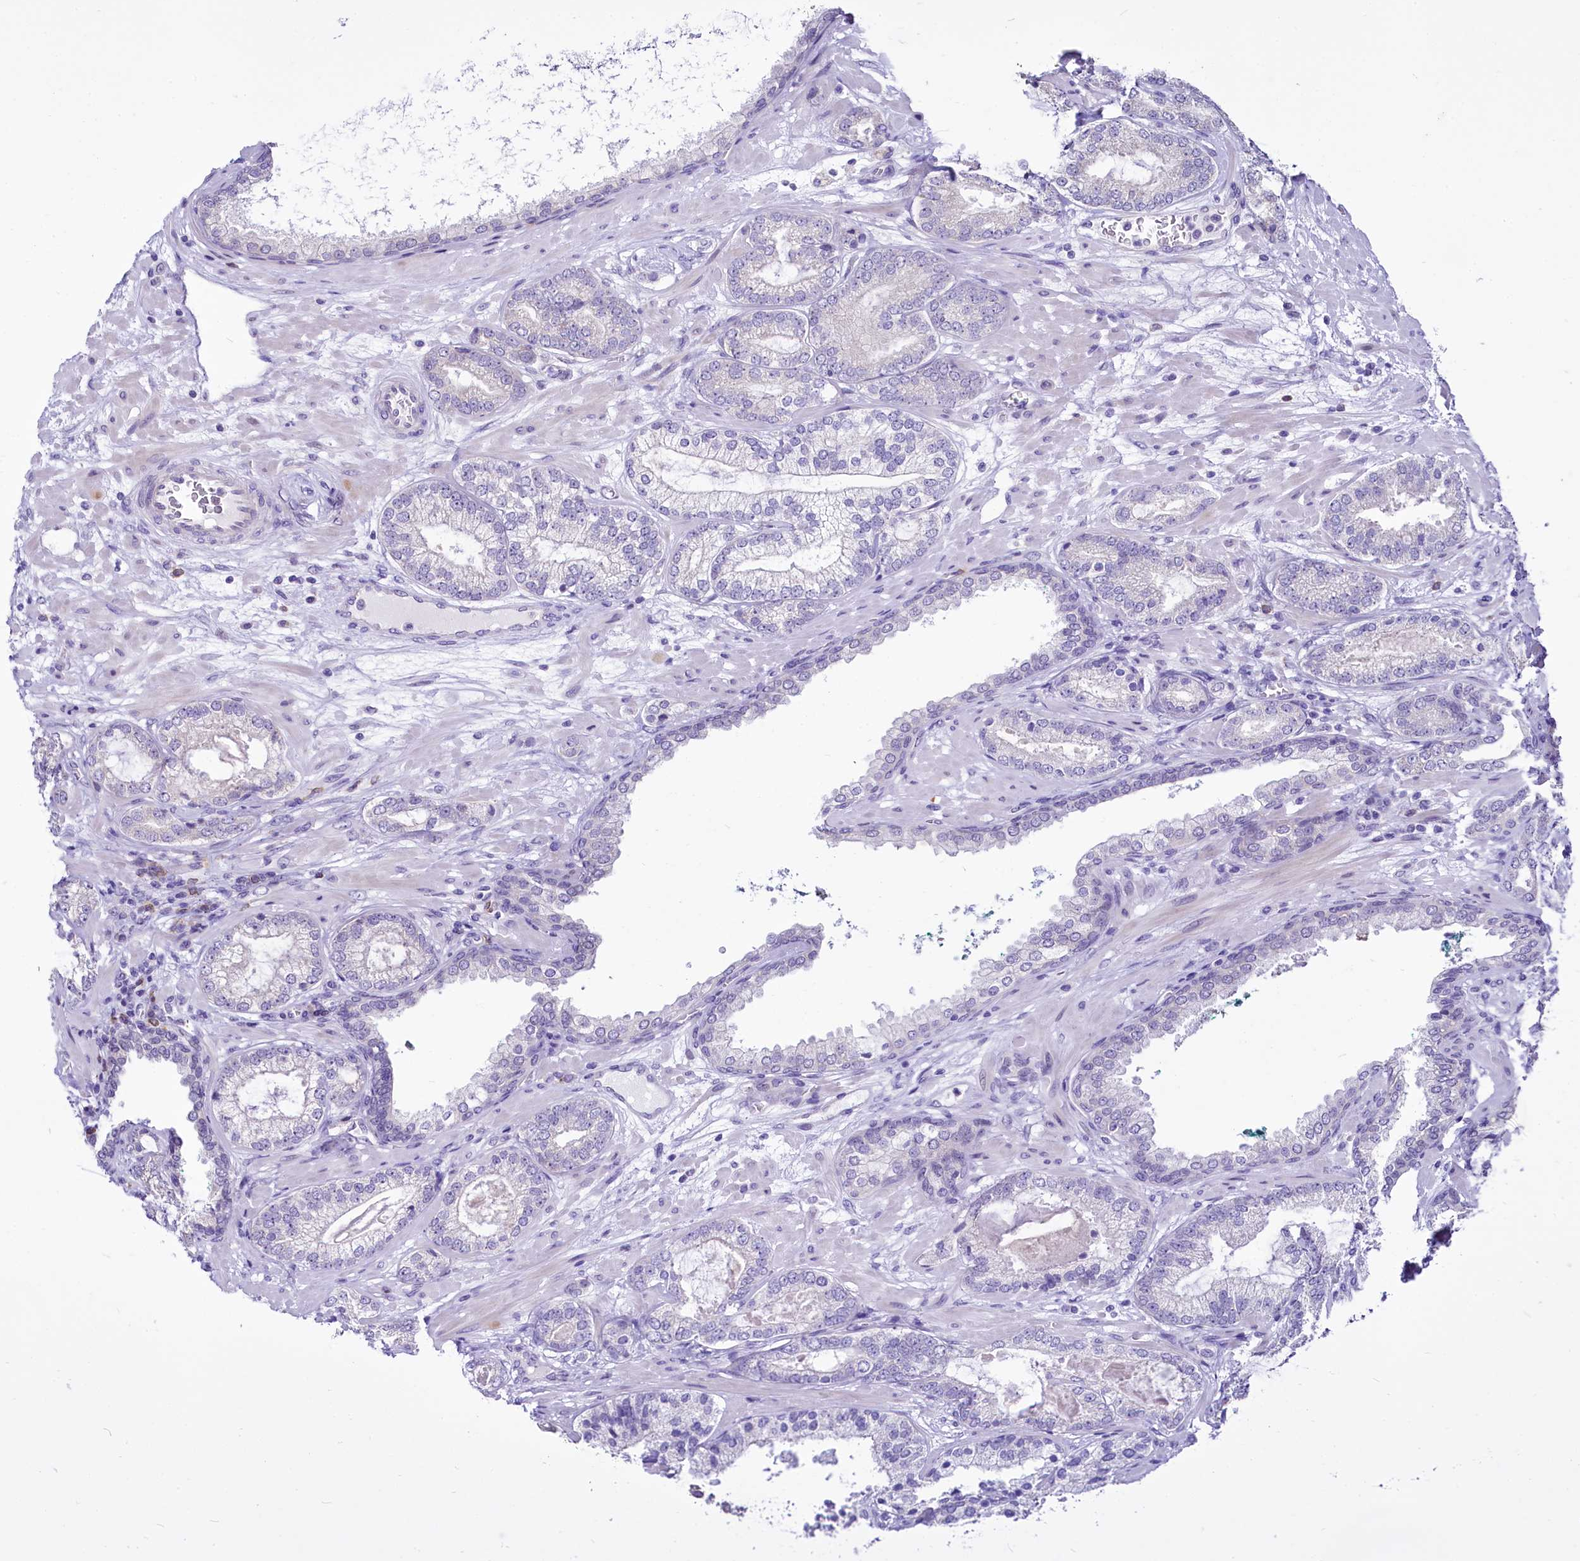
{"staining": {"intensity": "negative", "quantity": "none", "location": "none"}, "tissue": "prostate cancer", "cell_type": "Tumor cells", "image_type": "cancer", "snomed": [{"axis": "morphology", "description": "Adenocarcinoma, High grade"}, {"axis": "topography", "description": "Prostate"}], "caption": "Human prostate cancer (high-grade adenocarcinoma) stained for a protein using immunohistochemistry (IHC) displays no expression in tumor cells.", "gene": "BANK1", "patient": {"sex": "male", "age": 60}}